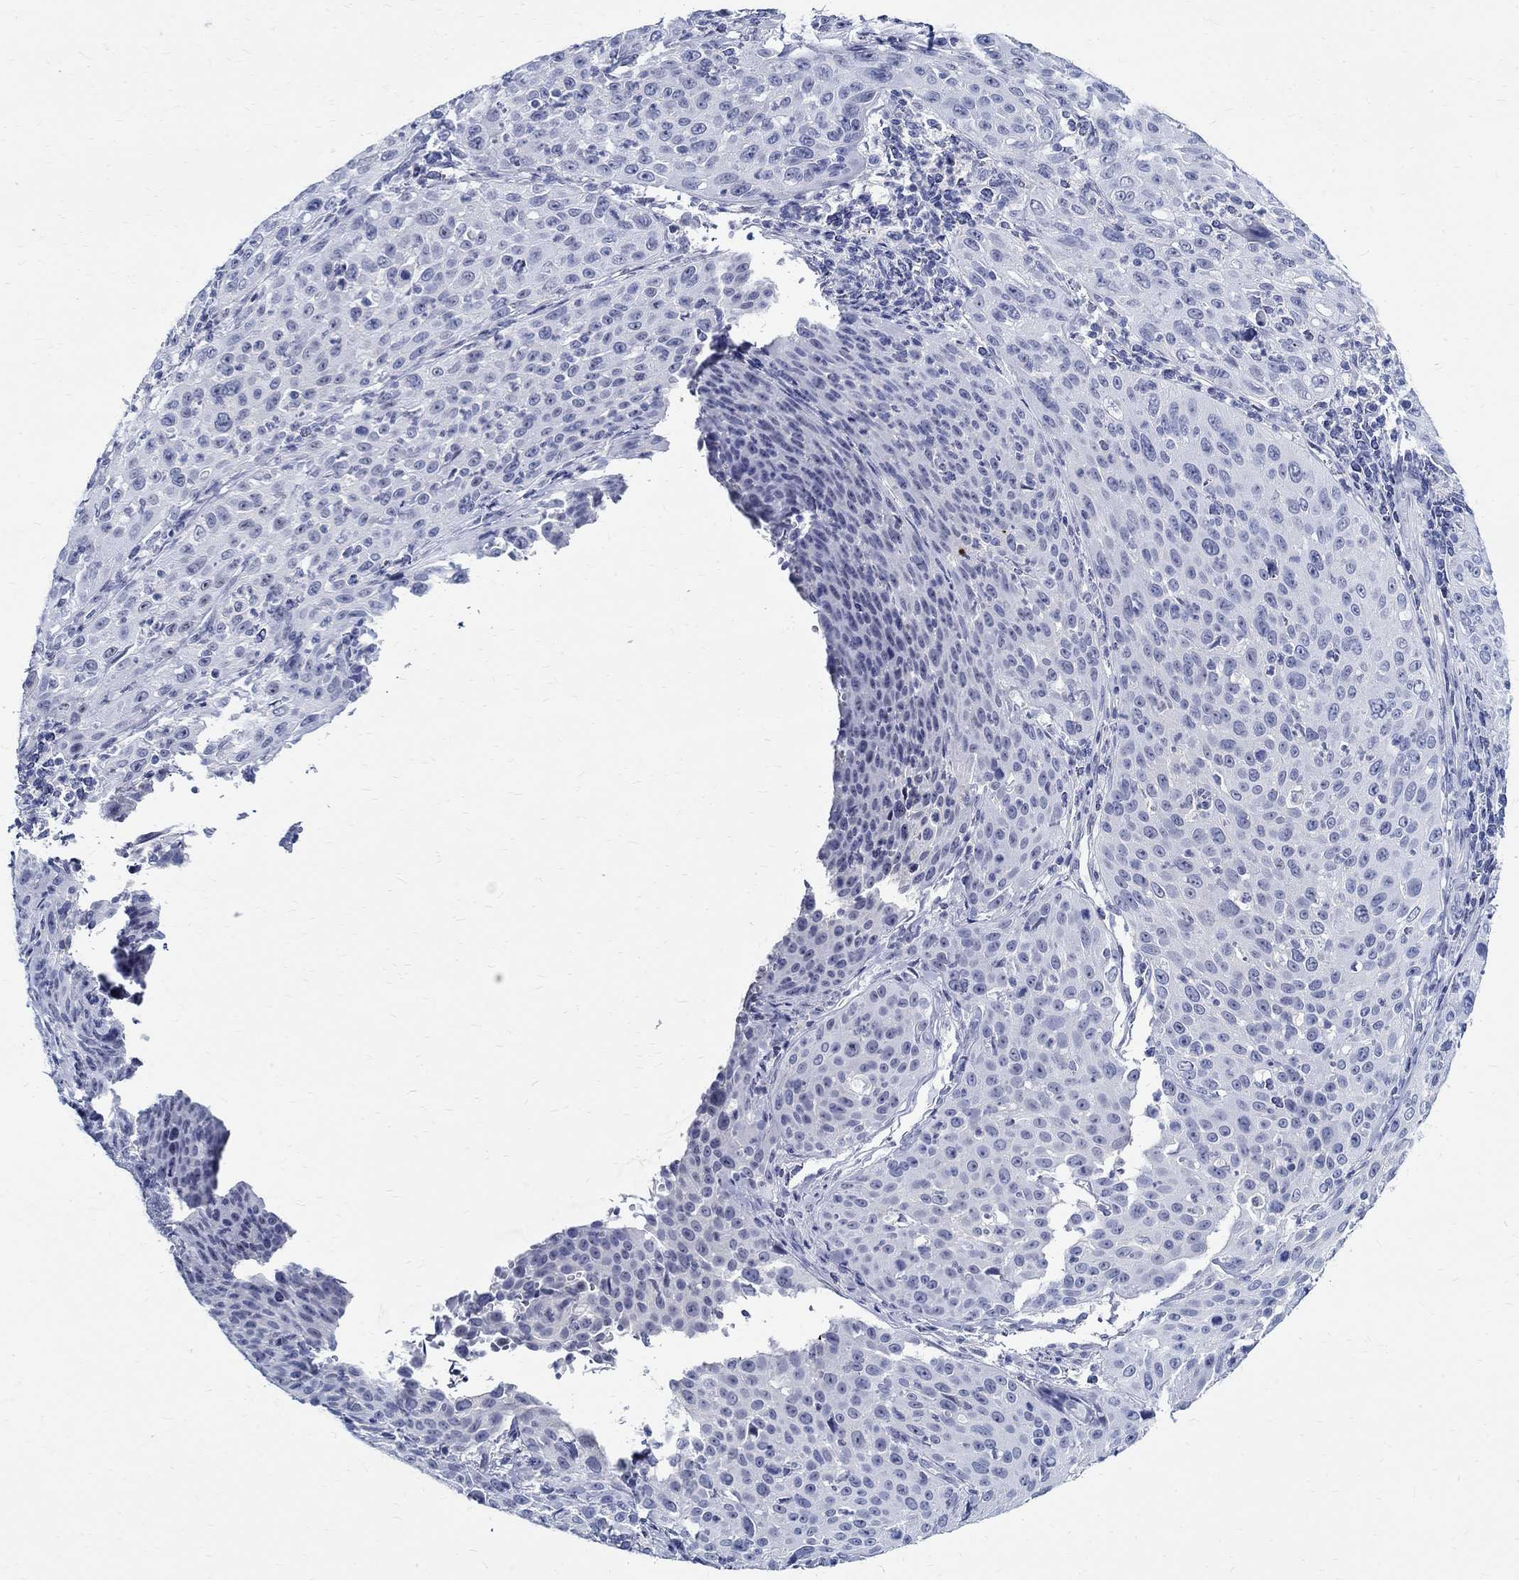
{"staining": {"intensity": "negative", "quantity": "none", "location": "none"}, "tissue": "cervical cancer", "cell_type": "Tumor cells", "image_type": "cancer", "snomed": [{"axis": "morphology", "description": "Squamous cell carcinoma, NOS"}, {"axis": "topography", "description": "Cervix"}], "caption": "IHC image of neoplastic tissue: cervical squamous cell carcinoma stained with DAB (3,3'-diaminobenzidine) exhibits no significant protein positivity in tumor cells. The staining is performed using DAB brown chromogen with nuclei counter-stained in using hematoxylin.", "gene": "BSPRY", "patient": {"sex": "female", "age": 26}}